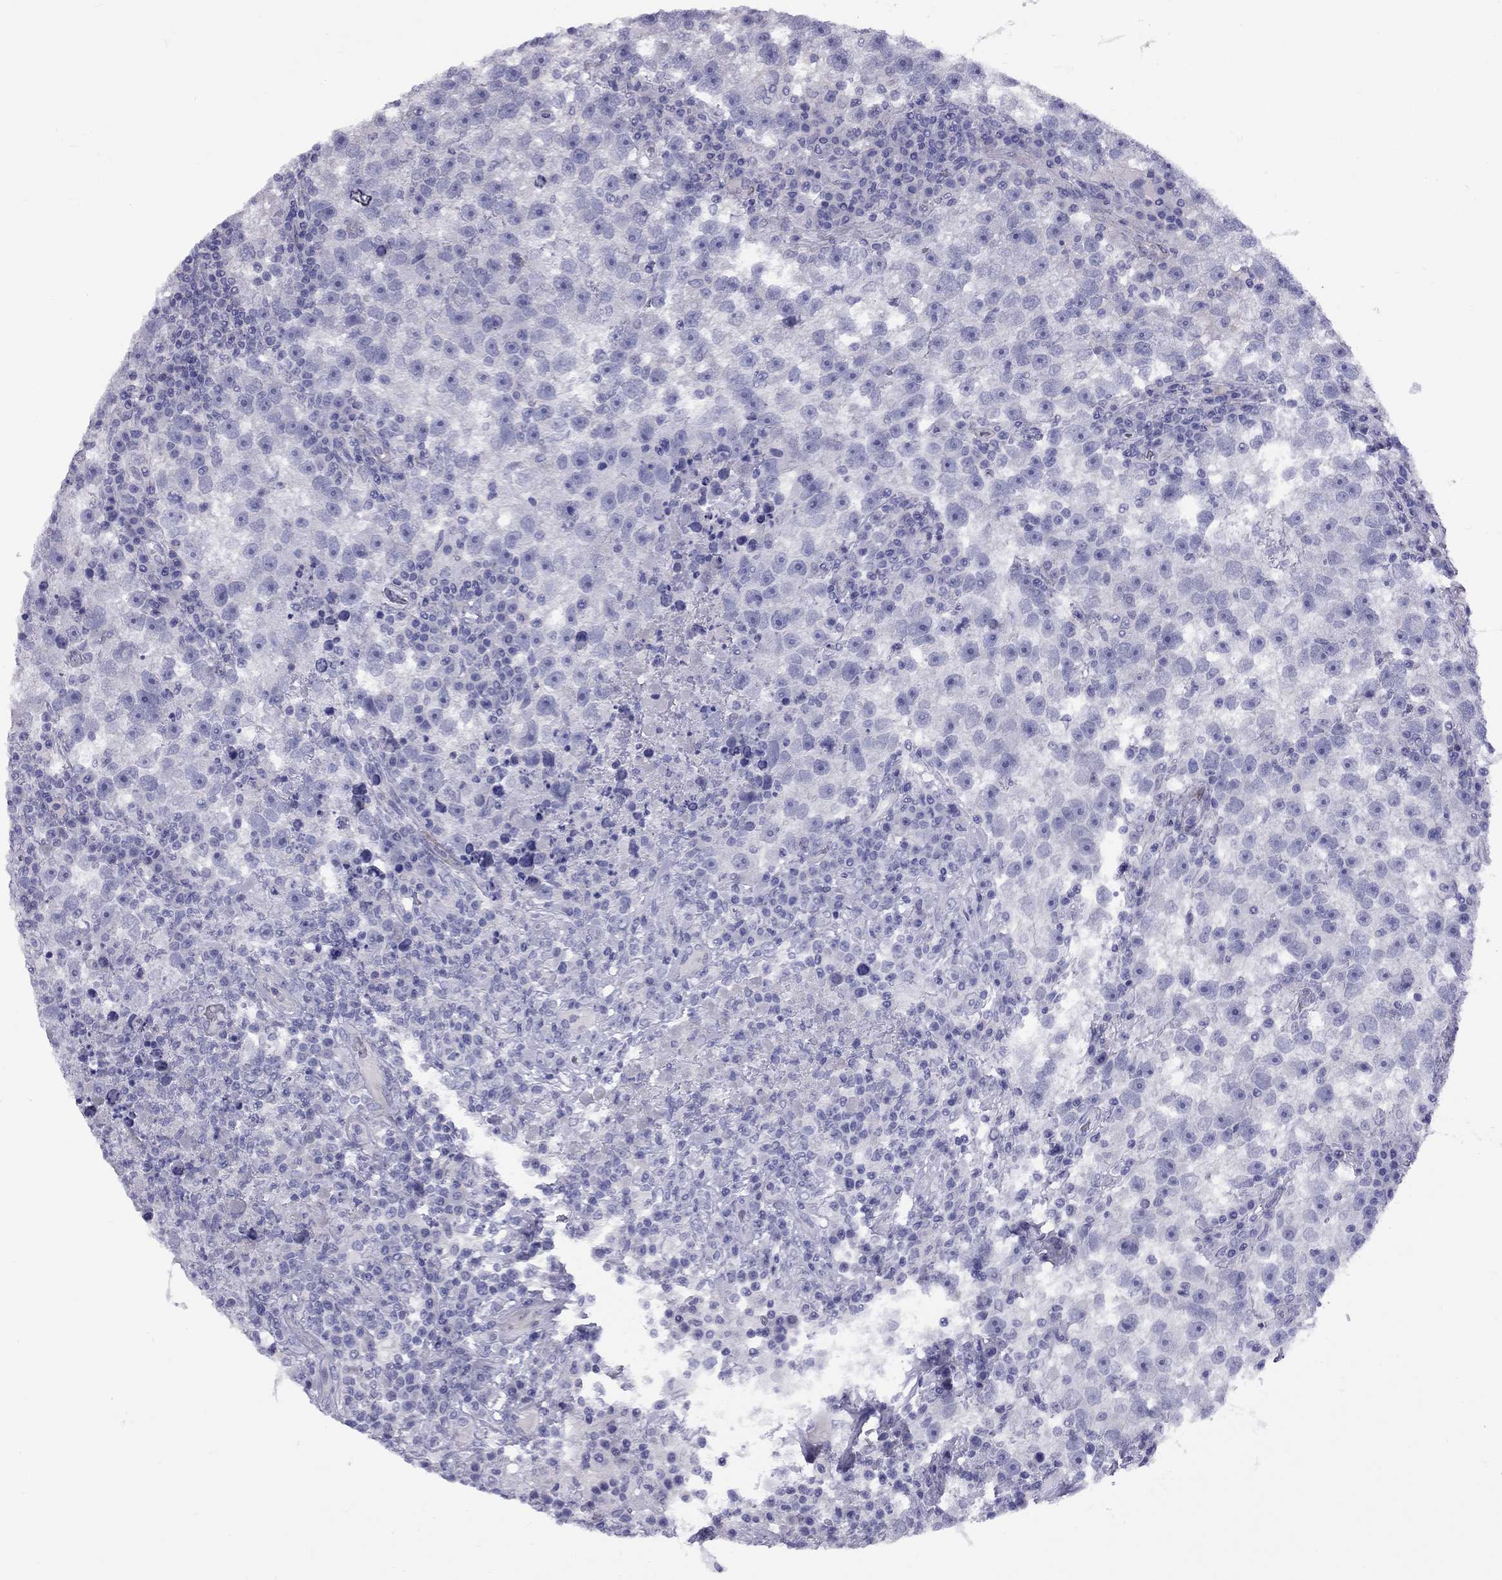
{"staining": {"intensity": "negative", "quantity": "none", "location": "none"}, "tissue": "testis cancer", "cell_type": "Tumor cells", "image_type": "cancer", "snomed": [{"axis": "morphology", "description": "Seminoma, NOS"}, {"axis": "topography", "description": "Testis"}], "caption": "The immunohistochemistry (IHC) image has no significant staining in tumor cells of testis seminoma tissue.", "gene": "FSCN3", "patient": {"sex": "male", "age": 47}}